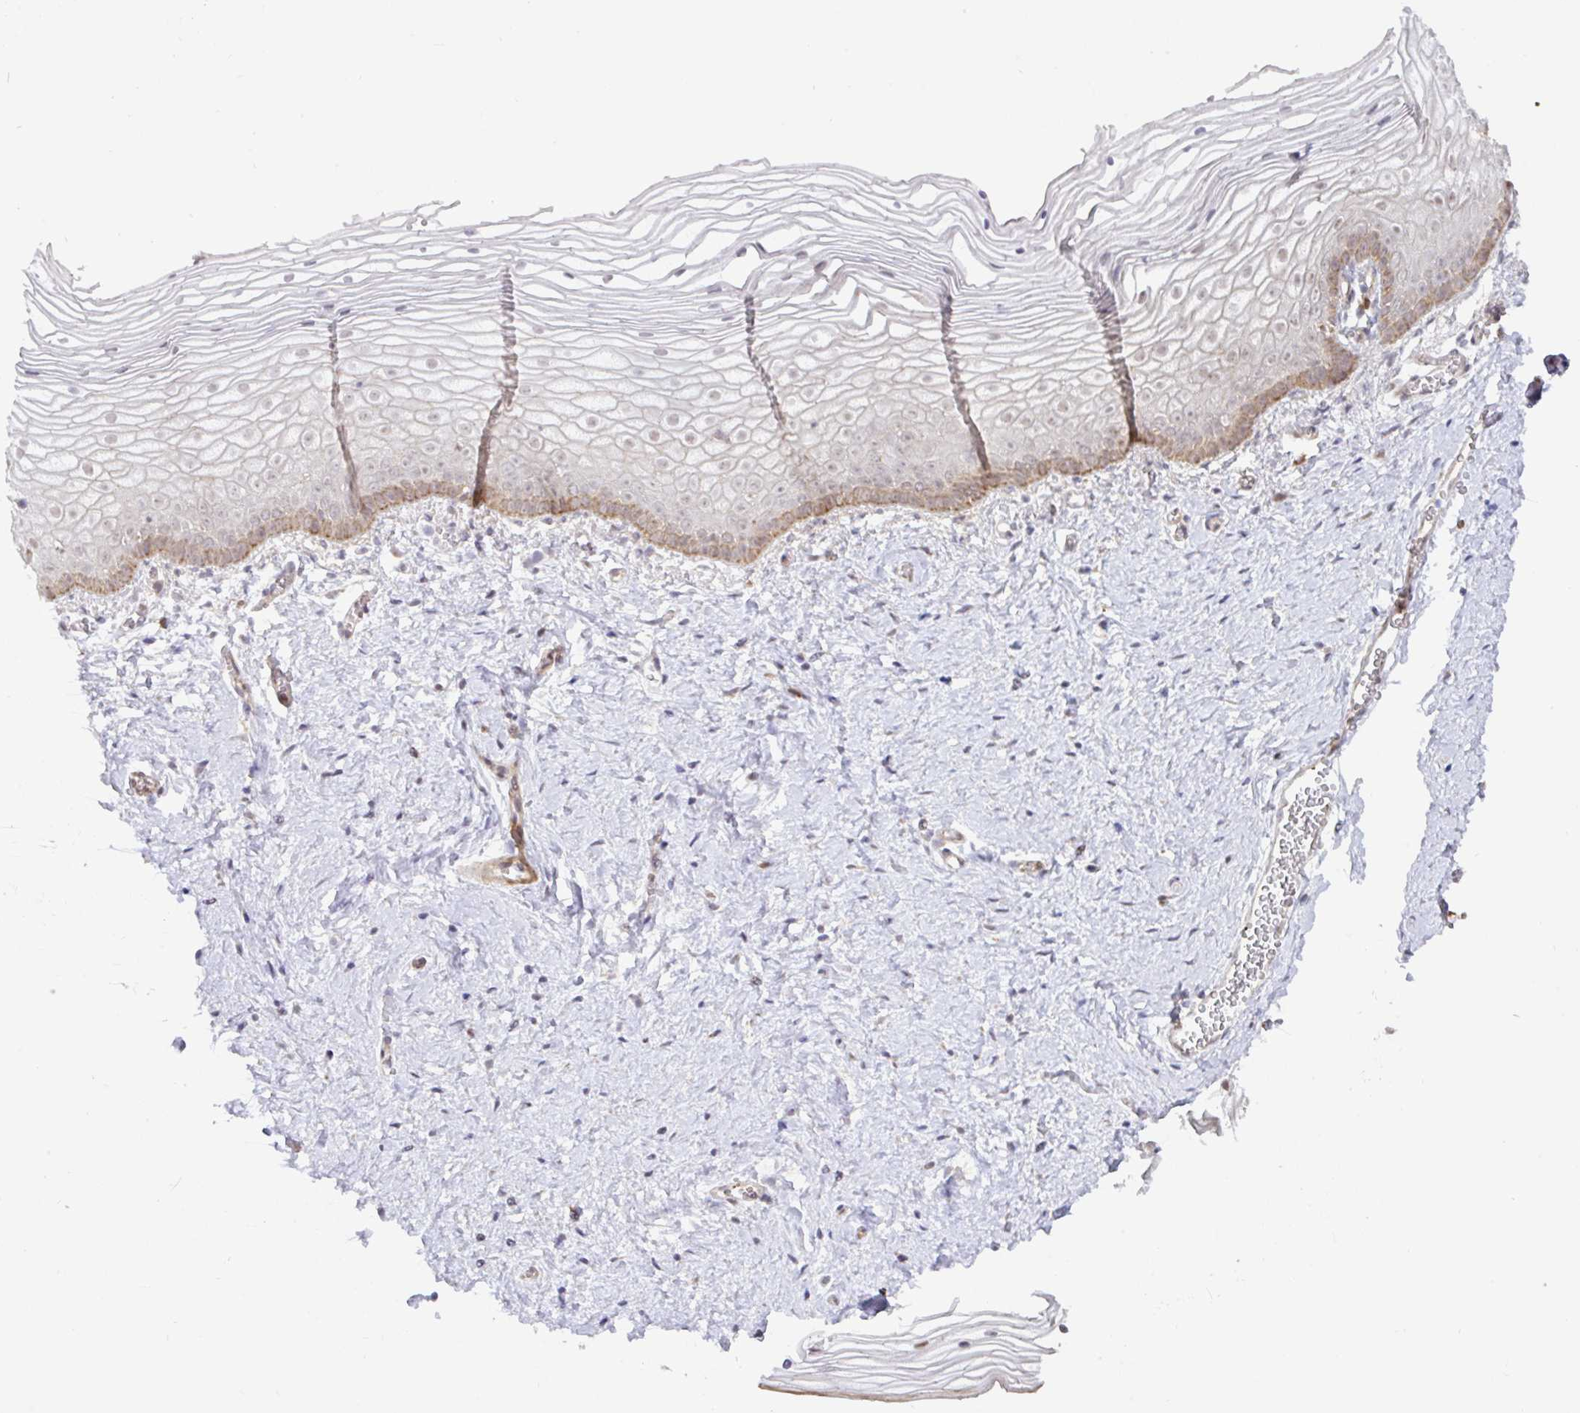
{"staining": {"intensity": "moderate", "quantity": "25%-75%", "location": "cytoplasmic/membranous"}, "tissue": "vagina", "cell_type": "Squamous epithelial cells", "image_type": "normal", "snomed": [{"axis": "morphology", "description": "Normal tissue, NOS"}, {"axis": "topography", "description": "Vagina"}], "caption": "Immunohistochemical staining of benign human vagina displays 25%-75% levels of moderate cytoplasmic/membranous protein staining in approximately 25%-75% of squamous epithelial cells.", "gene": "DLEU7", "patient": {"sex": "female", "age": 56}}